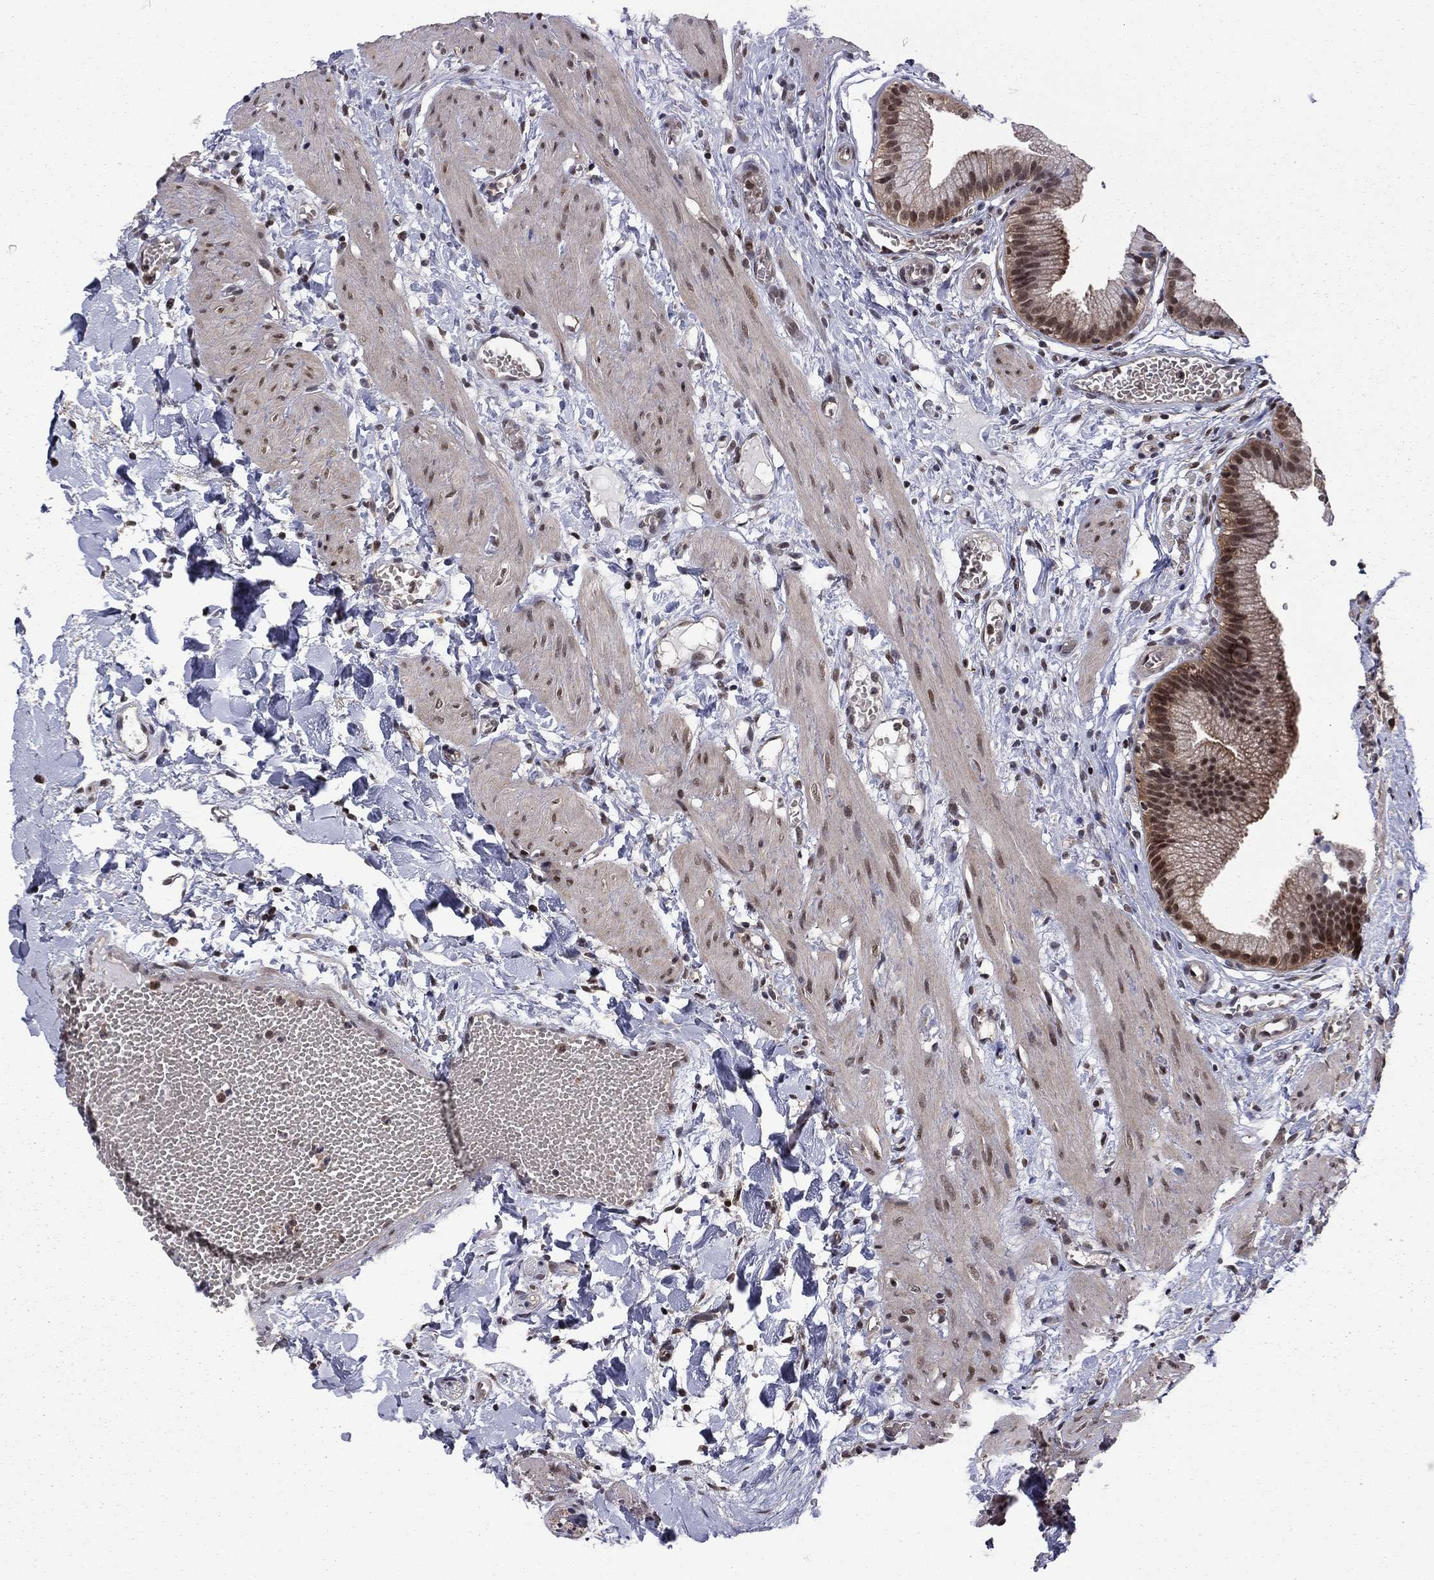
{"staining": {"intensity": "moderate", "quantity": ">75%", "location": "nuclear"}, "tissue": "gallbladder", "cell_type": "Glandular cells", "image_type": "normal", "snomed": [{"axis": "morphology", "description": "Normal tissue, NOS"}, {"axis": "topography", "description": "Gallbladder"}], "caption": "DAB immunohistochemical staining of normal human gallbladder displays moderate nuclear protein expression in approximately >75% of glandular cells. Nuclei are stained in blue.", "gene": "PSMD2", "patient": {"sex": "female", "age": 24}}